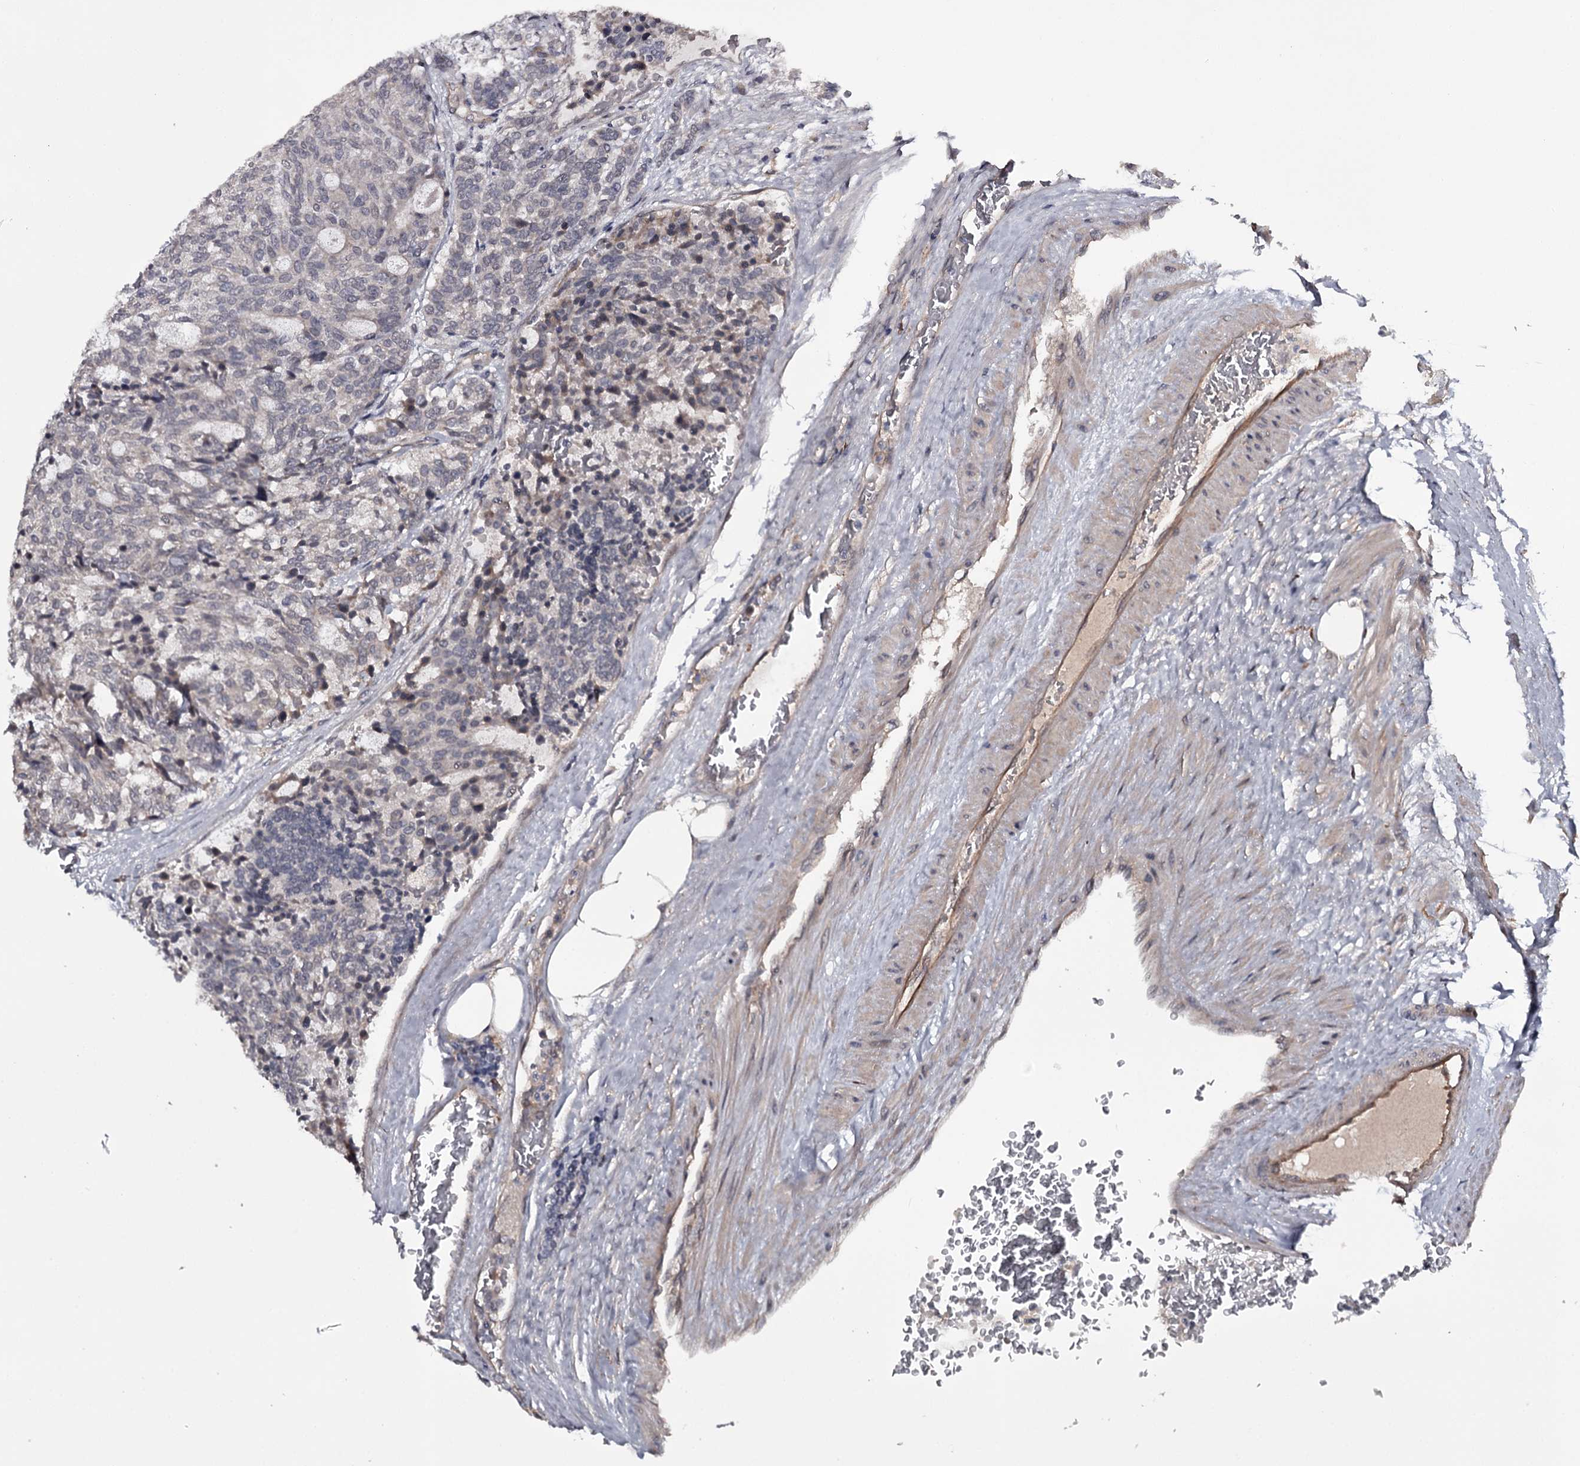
{"staining": {"intensity": "negative", "quantity": "none", "location": "none"}, "tissue": "carcinoid", "cell_type": "Tumor cells", "image_type": "cancer", "snomed": [{"axis": "morphology", "description": "Carcinoid, malignant, NOS"}, {"axis": "topography", "description": "Pancreas"}], "caption": "Carcinoid stained for a protein using immunohistochemistry (IHC) exhibits no expression tumor cells.", "gene": "CWF19L2", "patient": {"sex": "female", "age": 54}}